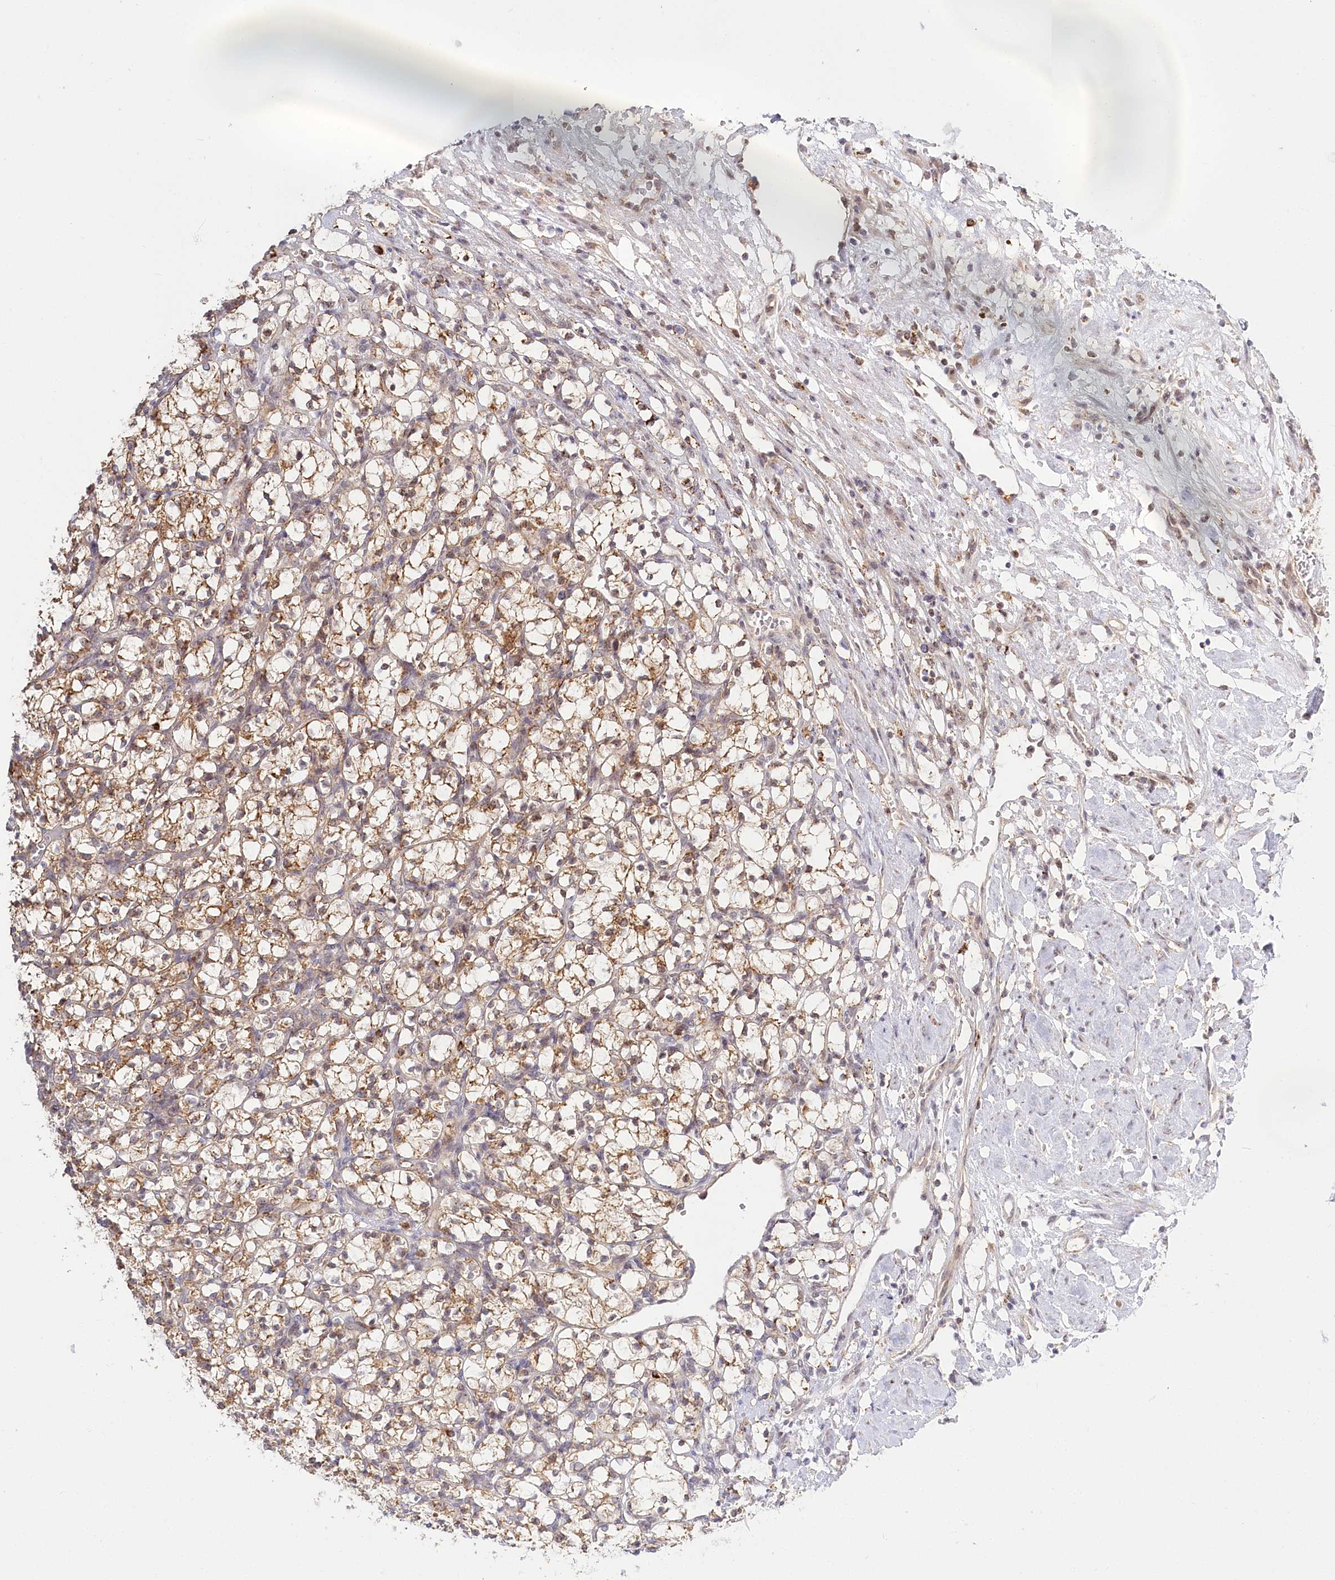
{"staining": {"intensity": "moderate", "quantity": ">75%", "location": "cytoplasmic/membranous"}, "tissue": "renal cancer", "cell_type": "Tumor cells", "image_type": "cancer", "snomed": [{"axis": "morphology", "description": "Adenocarcinoma, NOS"}, {"axis": "topography", "description": "Kidney"}], "caption": "Immunohistochemical staining of human renal cancer exhibits medium levels of moderate cytoplasmic/membranous protein expression in approximately >75% of tumor cells.", "gene": "RTN4IP1", "patient": {"sex": "female", "age": 69}}